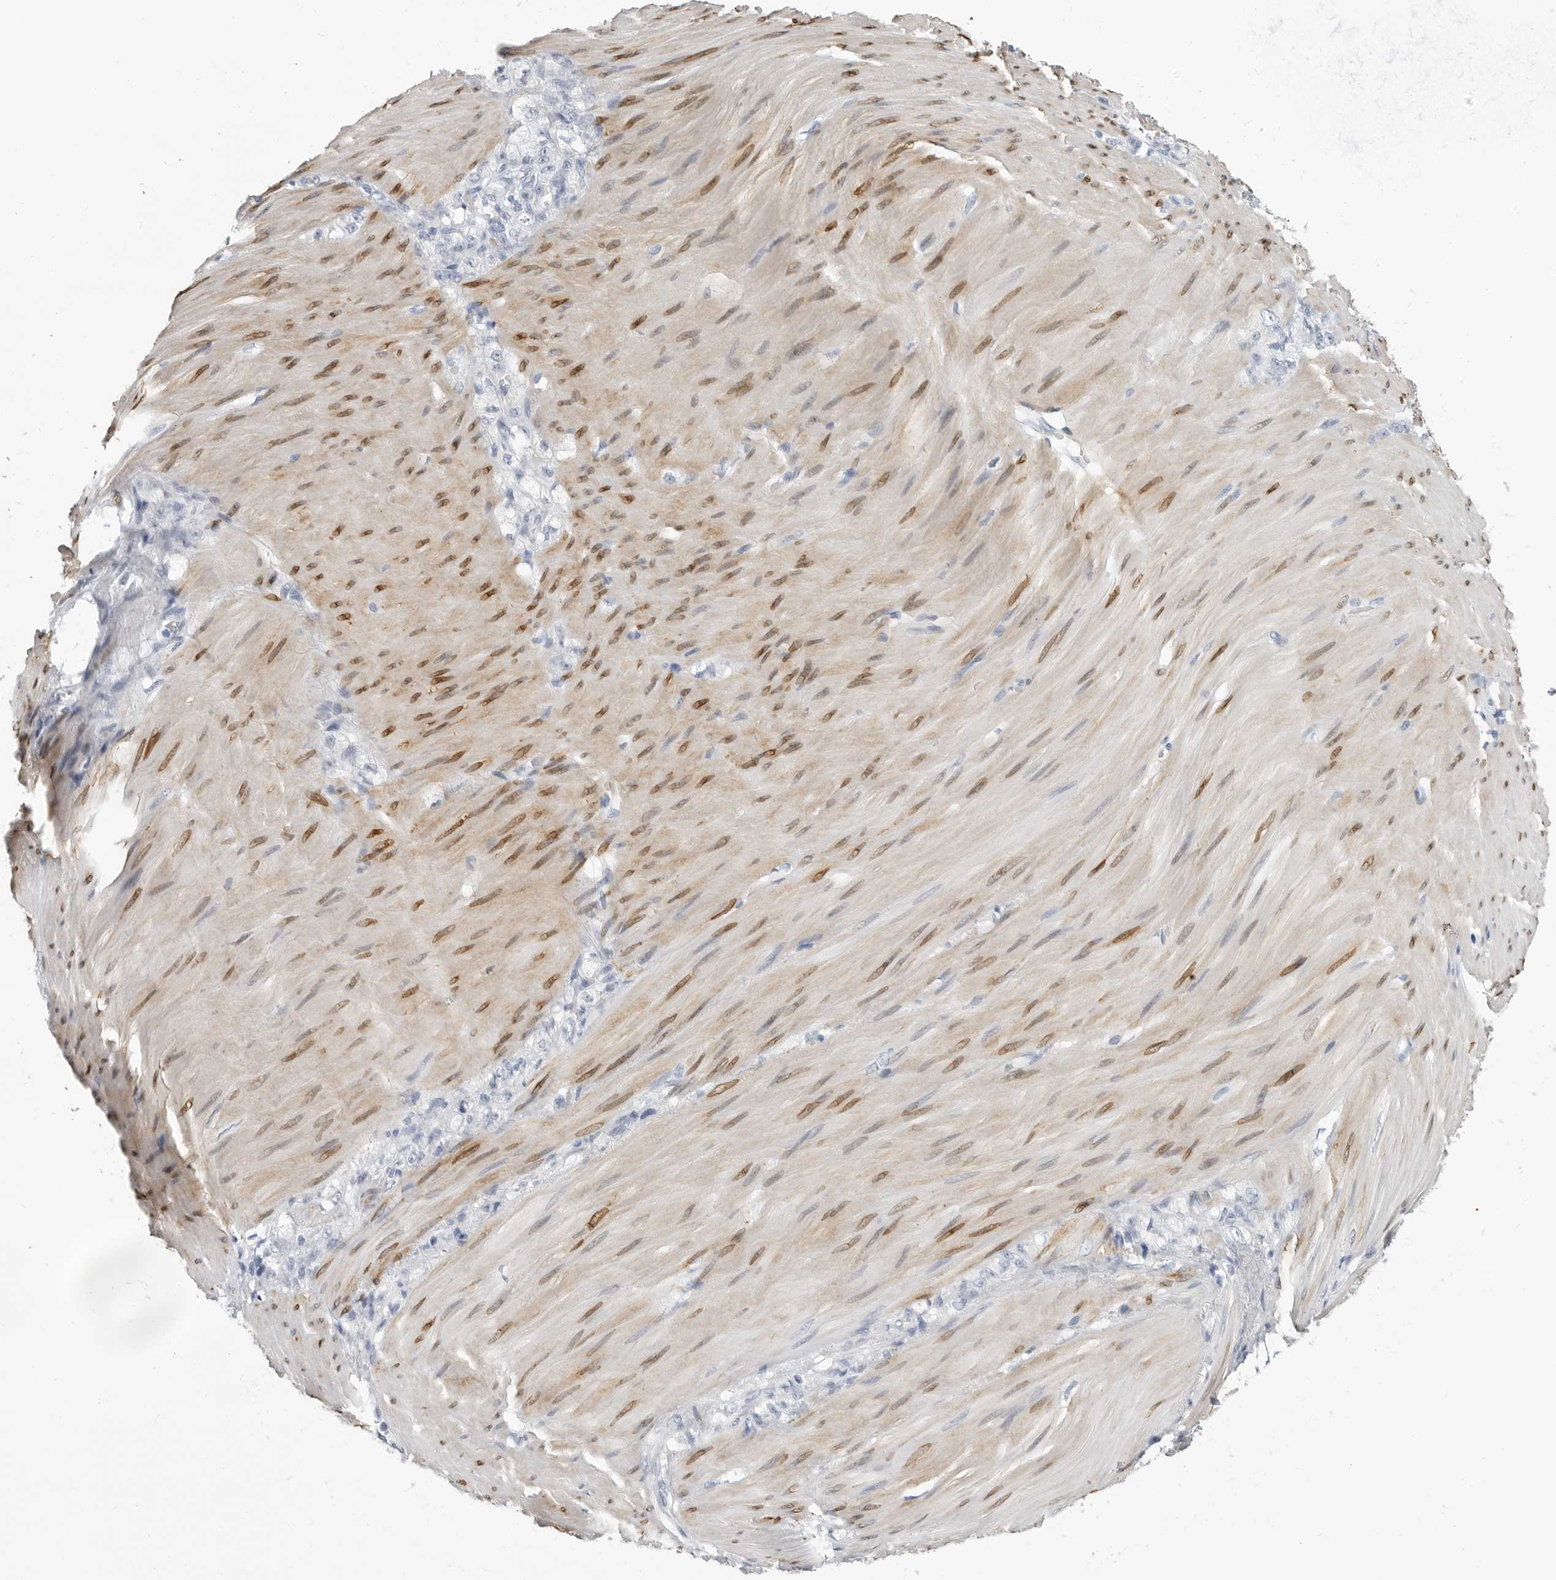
{"staining": {"intensity": "negative", "quantity": "none", "location": "none"}, "tissue": "stomach cancer", "cell_type": "Tumor cells", "image_type": "cancer", "snomed": [{"axis": "morphology", "description": "Normal tissue, NOS"}, {"axis": "morphology", "description": "Adenocarcinoma, NOS"}, {"axis": "topography", "description": "Stomach"}], "caption": "An immunohistochemistry (IHC) micrograph of stomach adenocarcinoma is shown. There is no staining in tumor cells of stomach adenocarcinoma.", "gene": "PLN", "patient": {"sex": "male", "age": 82}}